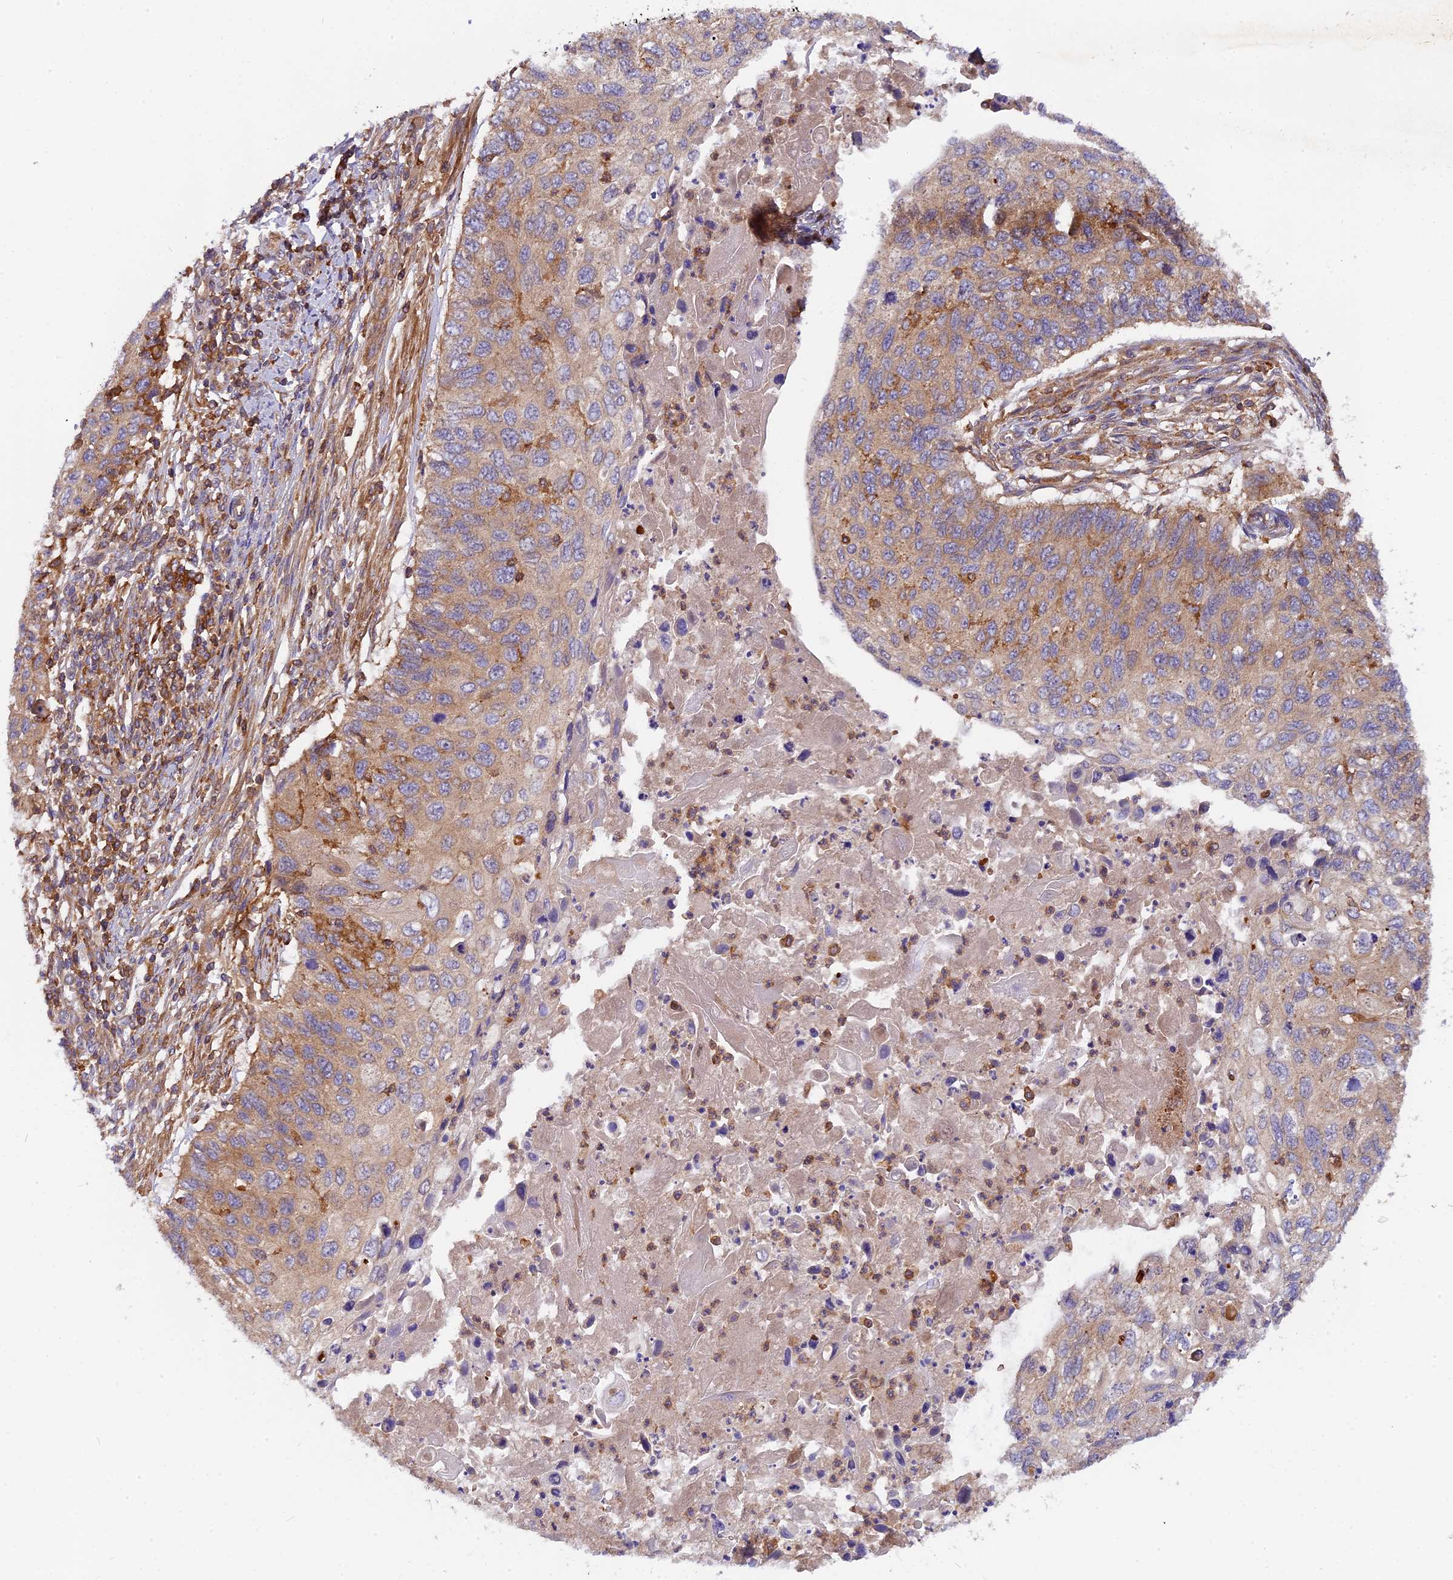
{"staining": {"intensity": "weak", "quantity": ">75%", "location": "cytoplasmic/membranous"}, "tissue": "cervical cancer", "cell_type": "Tumor cells", "image_type": "cancer", "snomed": [{"axis": "morphology", "description": "Squamous cell carcinoma, NOS"}, {"axis": "topography", "description": "Cervix"}], "caption": "Approximately >75% of tumor cells in human cervical squamous cell carcinoma demonstrate weak cytoplasmic/membranous protein staining as visualized by brown immunohistochemical staining.", "gene": "MYO9B", "patient": {"sex": "female", "age": 70}}